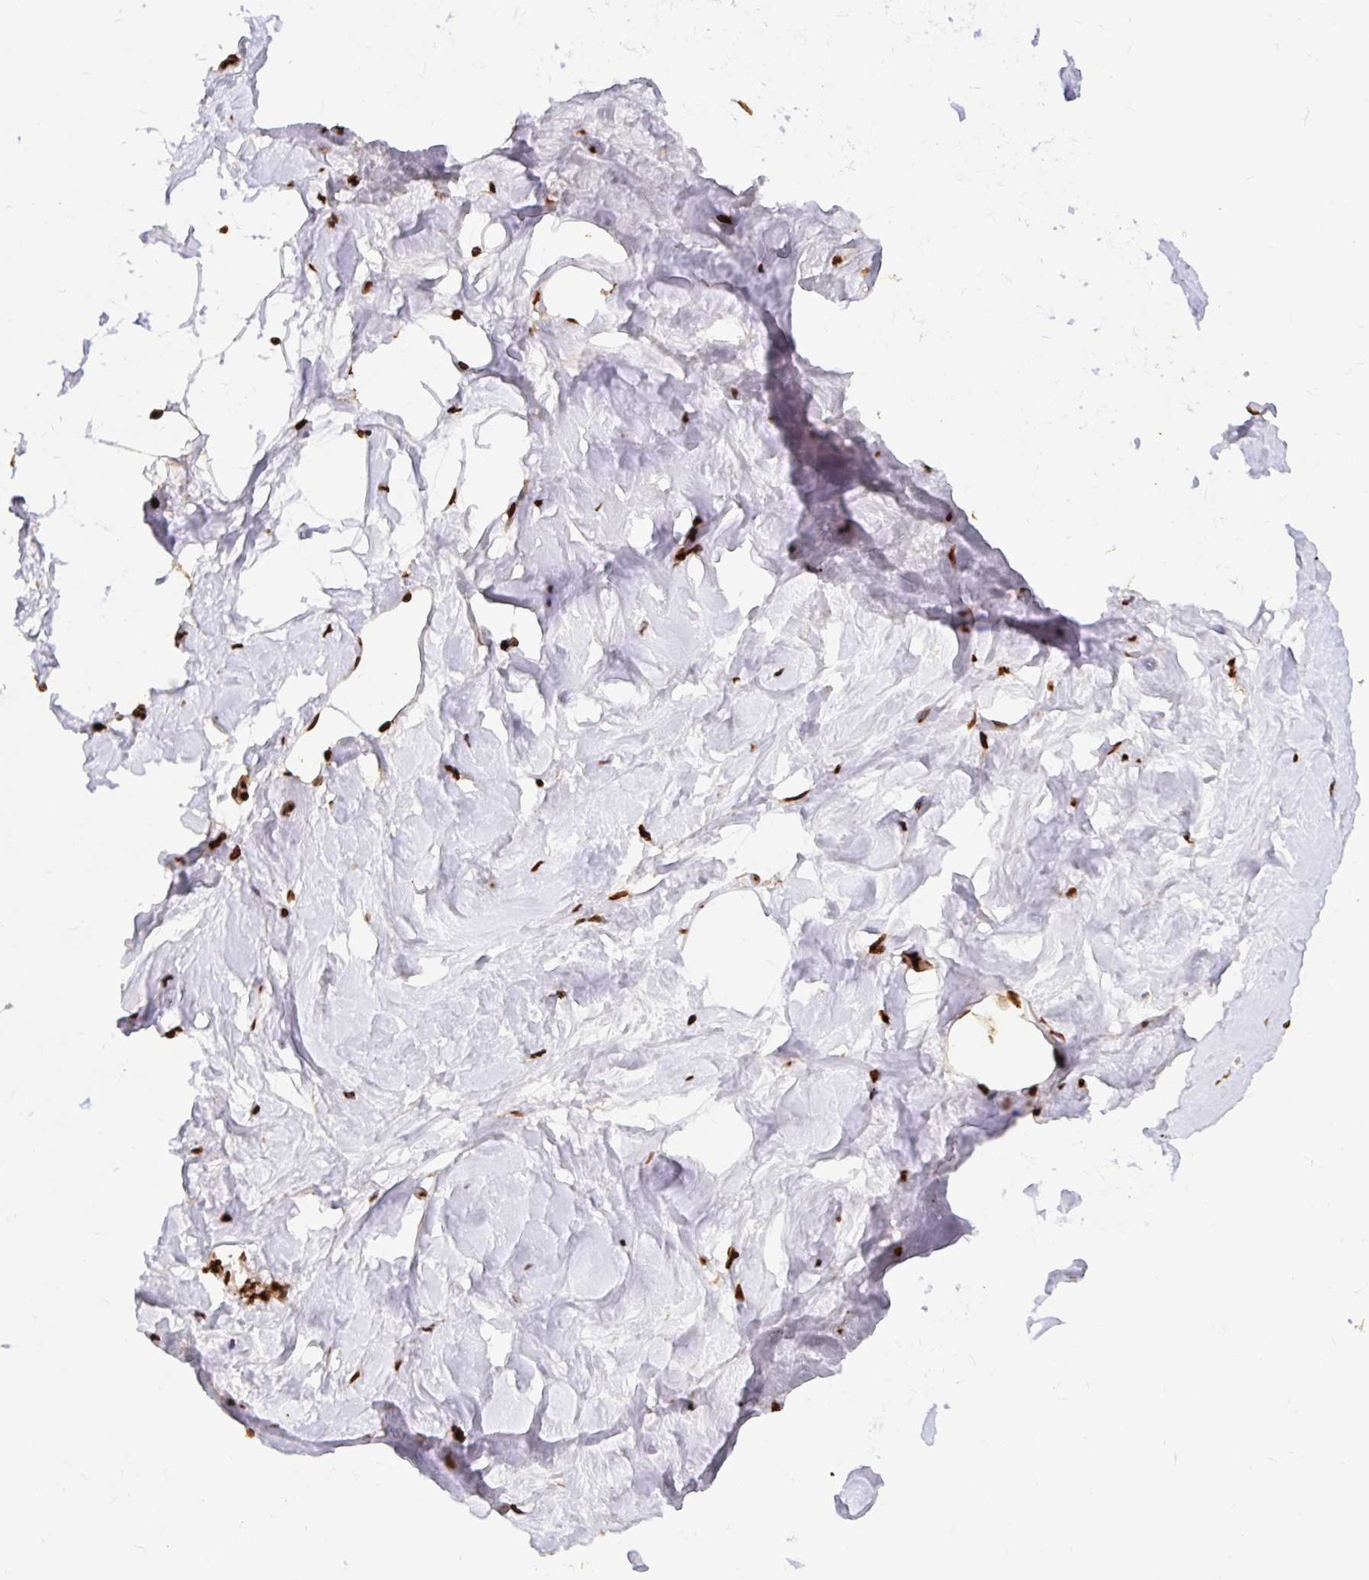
{"staining": {"intensity": "moderate", "quantity": ">75%", "location": "nuclear"}, "tissue": "breast", "cell_type": "Adipocytes", "image_type": "normal", "snomed": [{"axis": "morphology", "description": "Normal tissue, NOS"}, {"axis": "topography", "description": "Breast"}], "caption": "High-magnification brightfield microscopy of benign breast stained with DAB (3,3'-diaminobenzidine) (brown) and counterstained with hematoxylin (blue). adipocytes exhibit moderate nuclear staining is identified in about>75% of cells. (Stains: DAB in brown, nuclei in blue, Microscopy: brightfield microscopy at high magnification).", "gene": "H2BC5", "patient": {"sex": "female", "age": 32}}